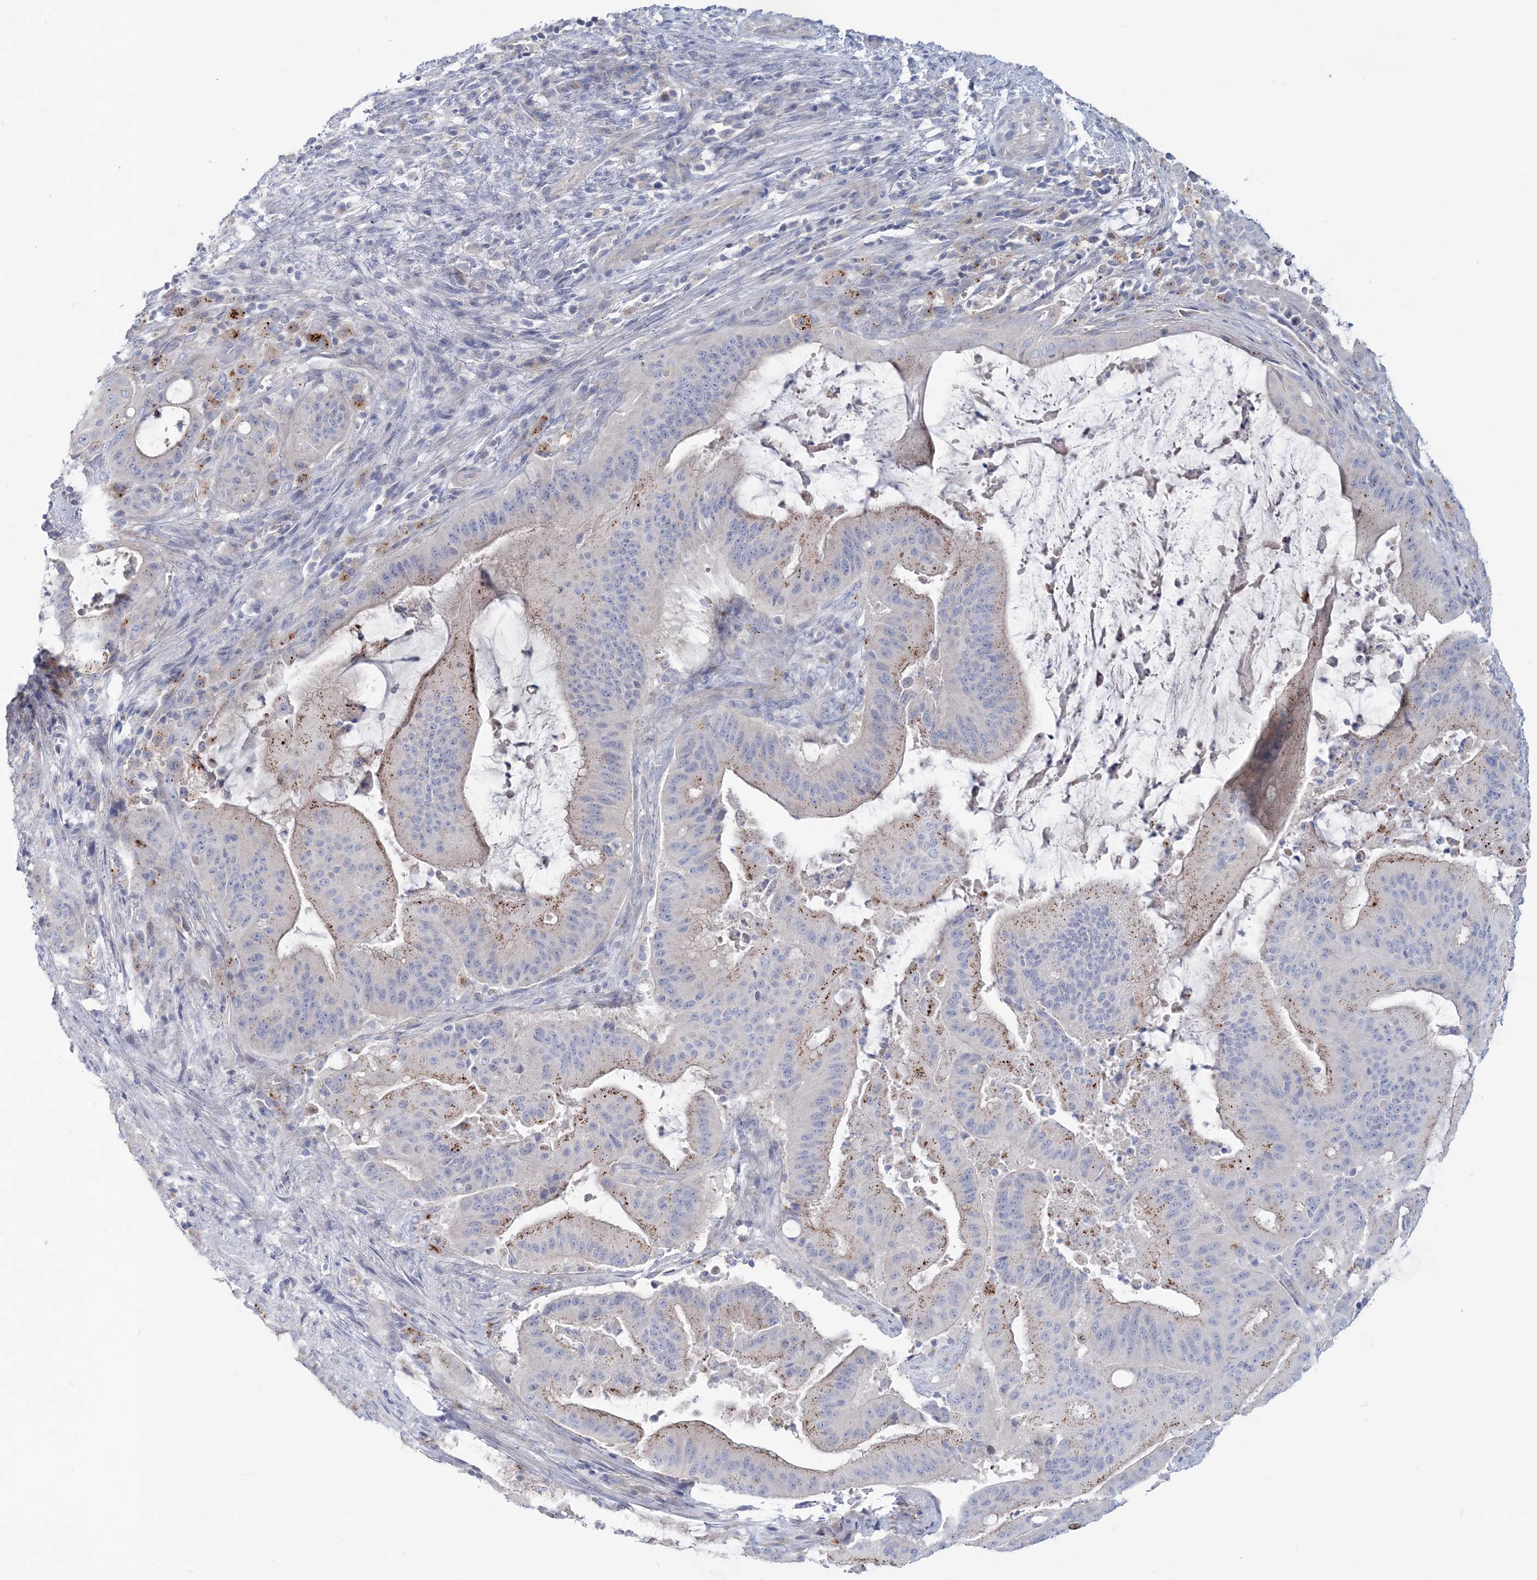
{"staining": {"intensity": "moderate", "quantity": "<25%", "location": "cytoplasmic/membranous"}, "tissue": "liver cancer", "cell_type": "Tumor cells", "image_type": "cancer", "snomed": [{"axis": "morphology", "description": "Normal tissue, NOS"}, {"axis": "morphology", "description": "Cholangiocarcinoma"}, {"axis": "topography", "description": "Liver"}, {"axis": "topography", "description": "Peripheral nerve tissue"}], "caption": "Immunohistochemical staining of human liver cholangiocarcinoma displays moderate cytoplasmic/membranous protein expression in approximately <25% of tumor cells.", "gene": "ADGB", "patient": {"sex": "female", "age": 73}}